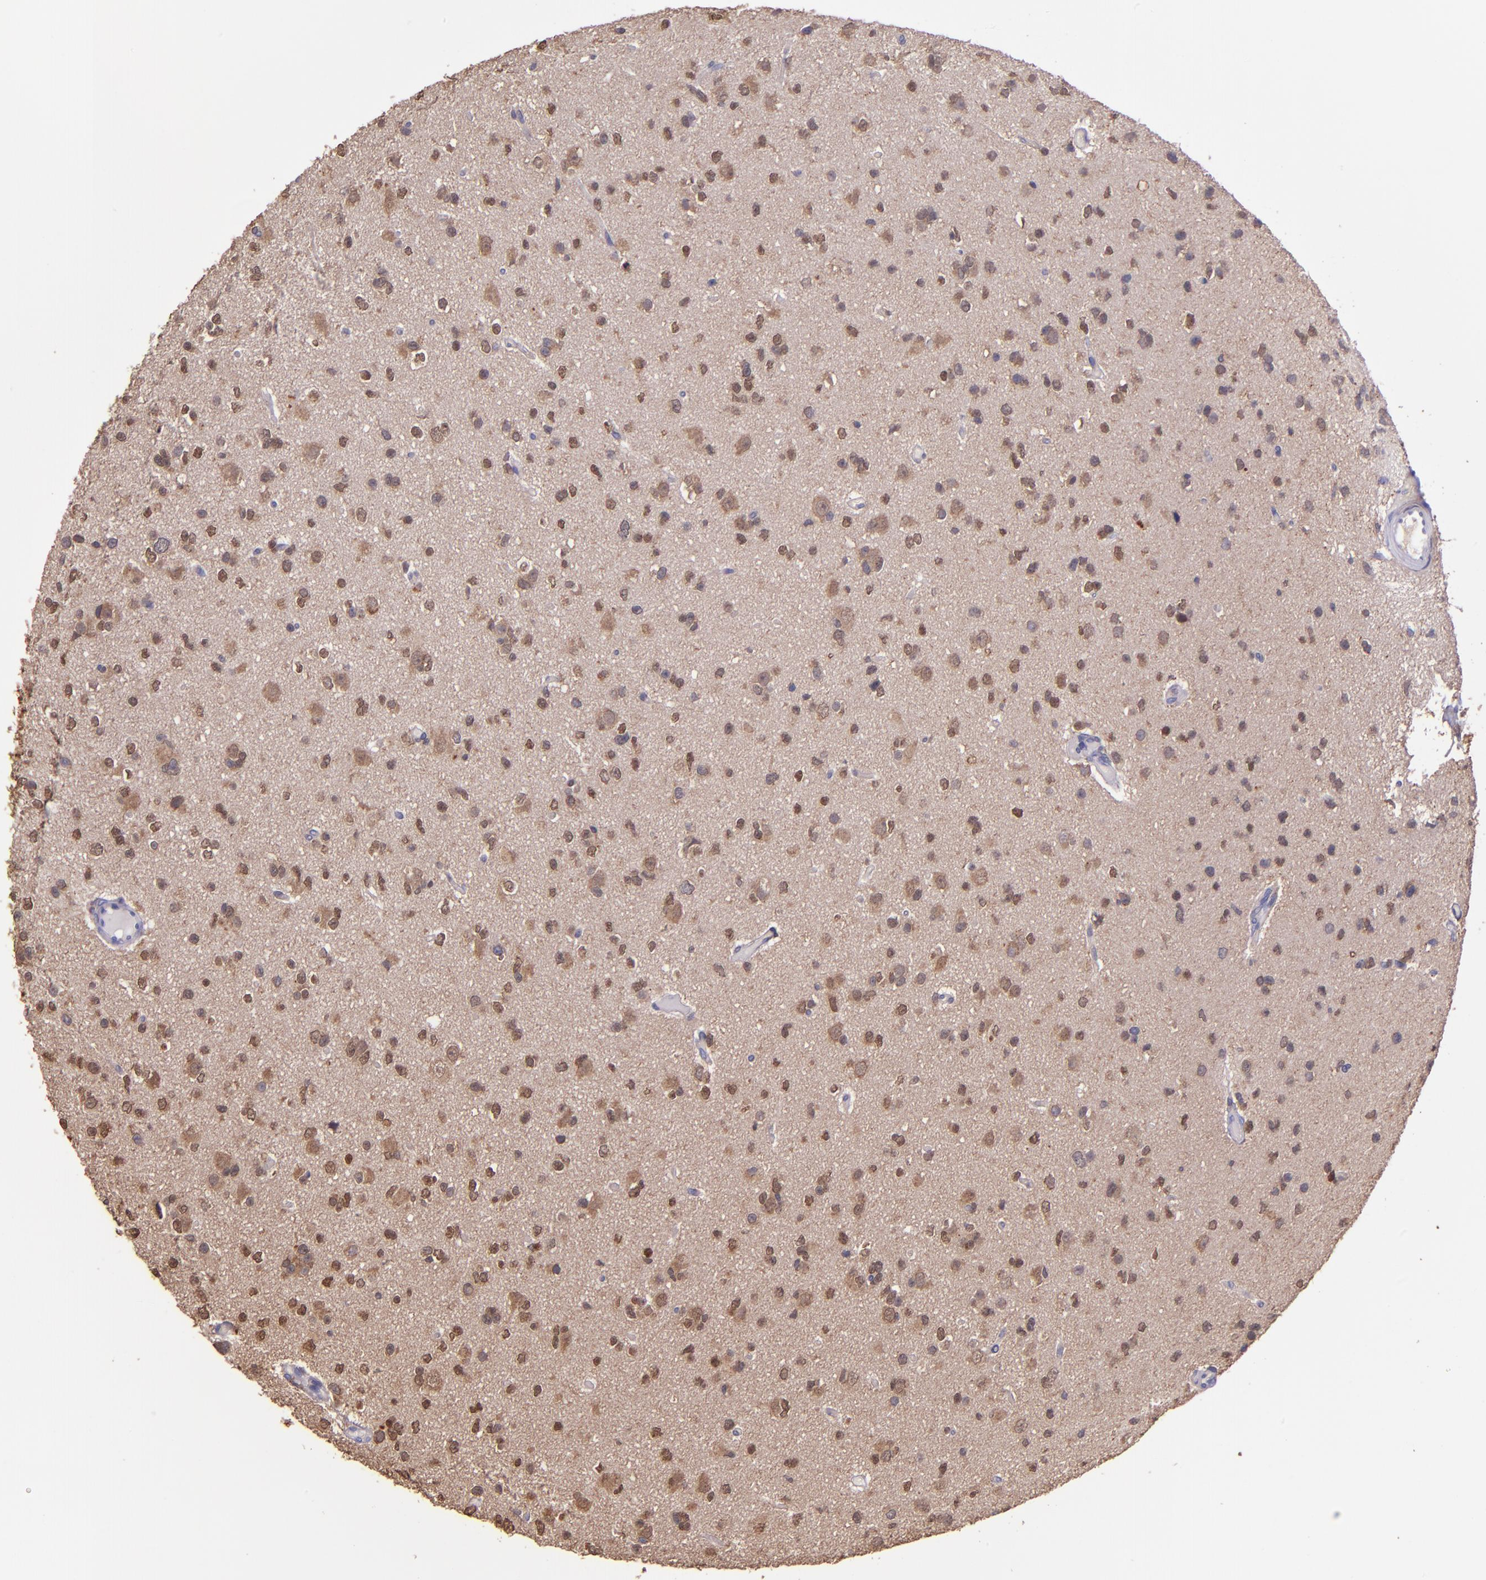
{"staining": {"intensity": "moderate", "quantity": "25%-75%", "location": "cytoplasmic/membranous,nuclear"}, "tissue": "glioma", "cell_type": "Tumor cells", "image_type": "cancer", "snomed": [{"axis": "morphology", "description": "Glioma, malignant, Low grade"}, {"axis": "topography", "description": "Brain"}], "caption": "A brown stain shows moderate cytoplasmic/membranous and nuclear positivity of a protein in glioma tumor cells. (brown staining indicates protein expression, while blue staining denotes nuclei).", "gene": "WASHC1", "patient": {"sex": "male", "age": 42}}